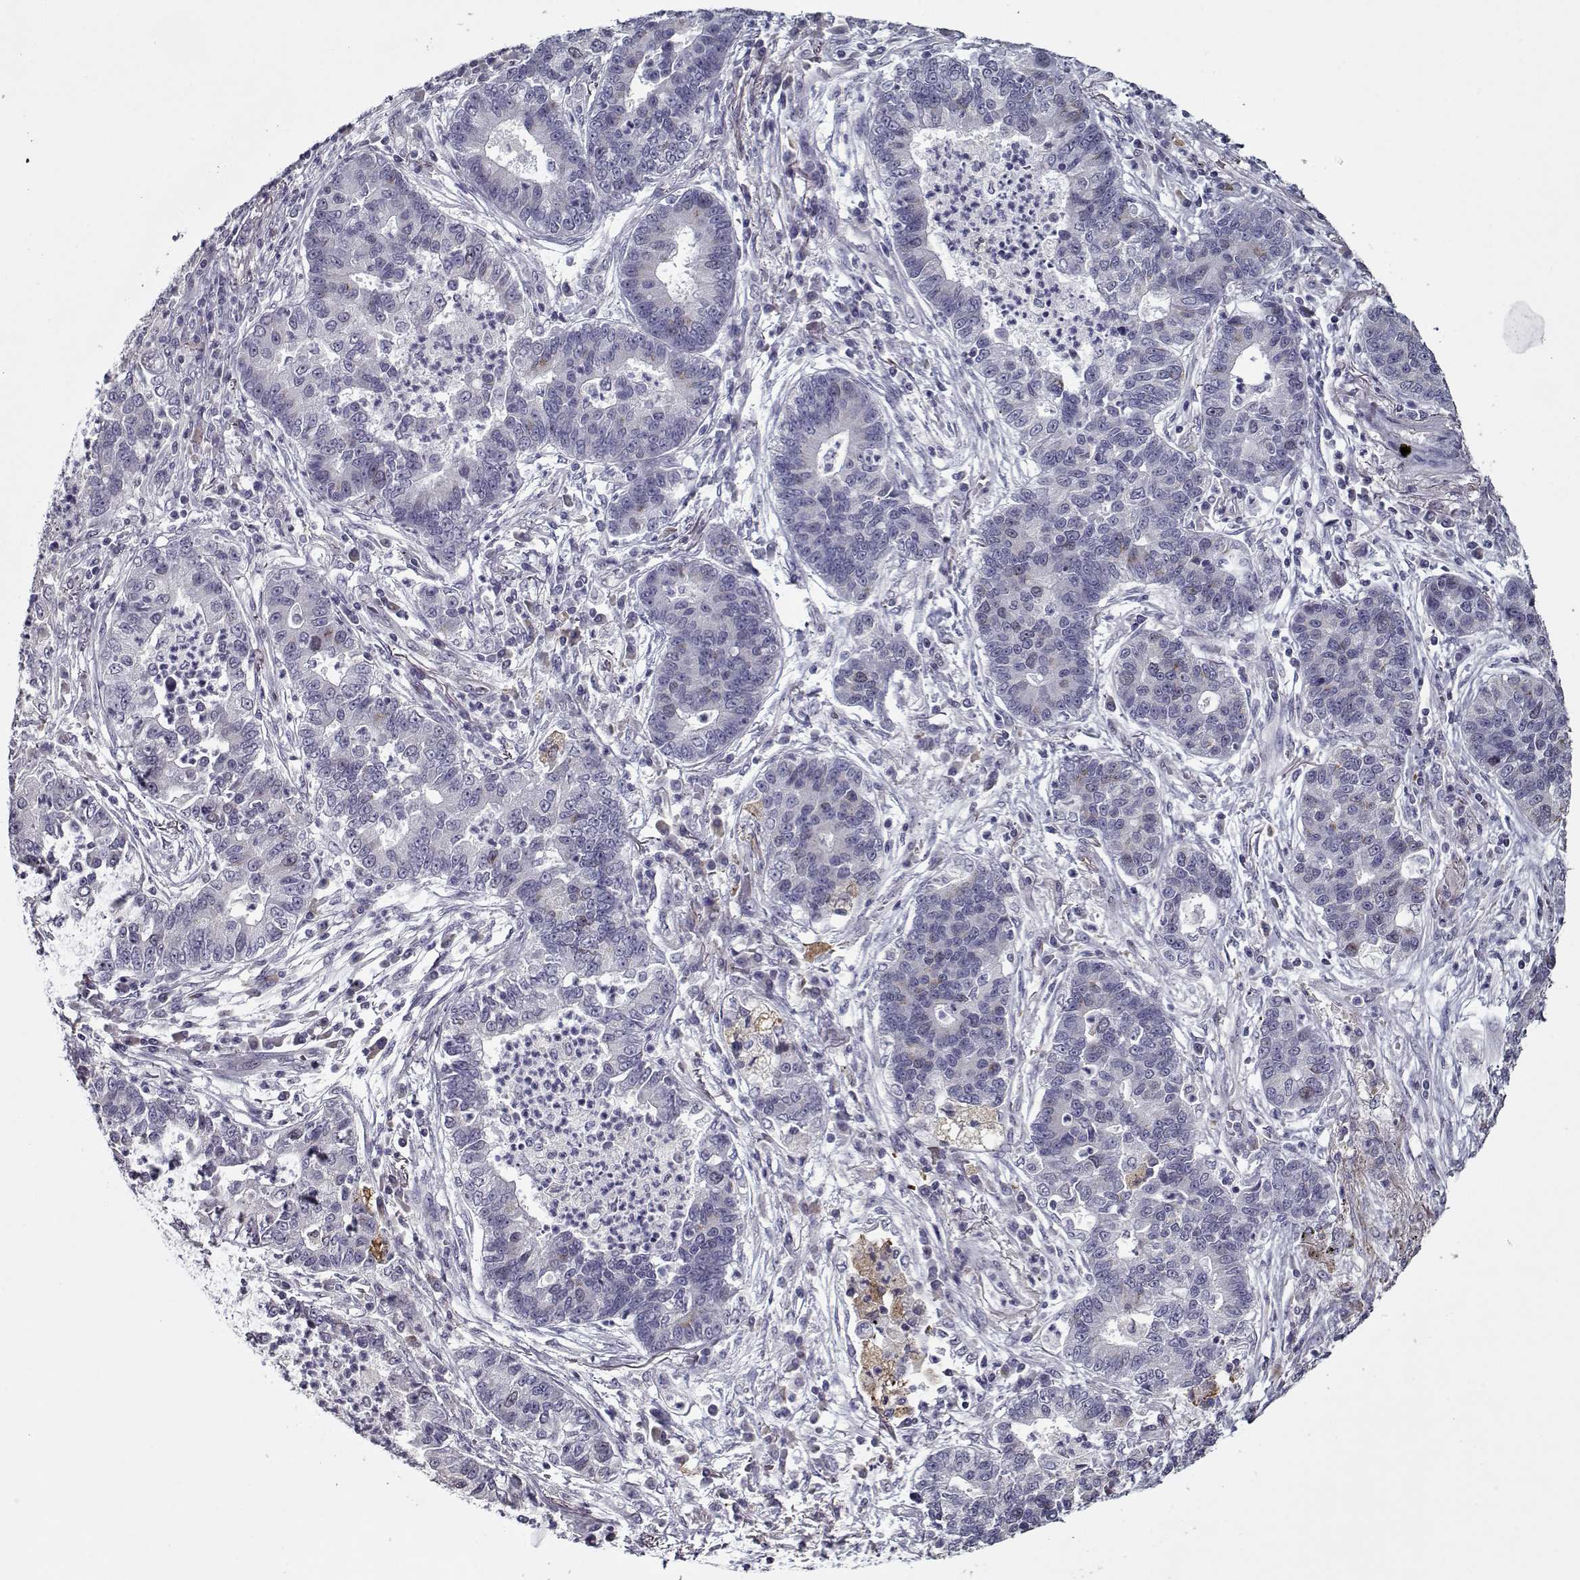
{"staining": {"intensity": "negative", "quantity": "none", "location": "none"}, "tissue": "lung cancer", "cell_type": "Tumor cells", "image_type": "cancer", "snomed": [{"axis": "morphology", "description": "Adenocarcinoma, NOS"}, {"axis": "topography", "description": "Lung"}], "caption": "High power microscopy image of an IHC photomicrograph of lung cancer (adenocarcinoma), revealing no significant positivity in tumor cells.", "gene": "SEC16B", "patient": {"sex": "female", "age": 57}}